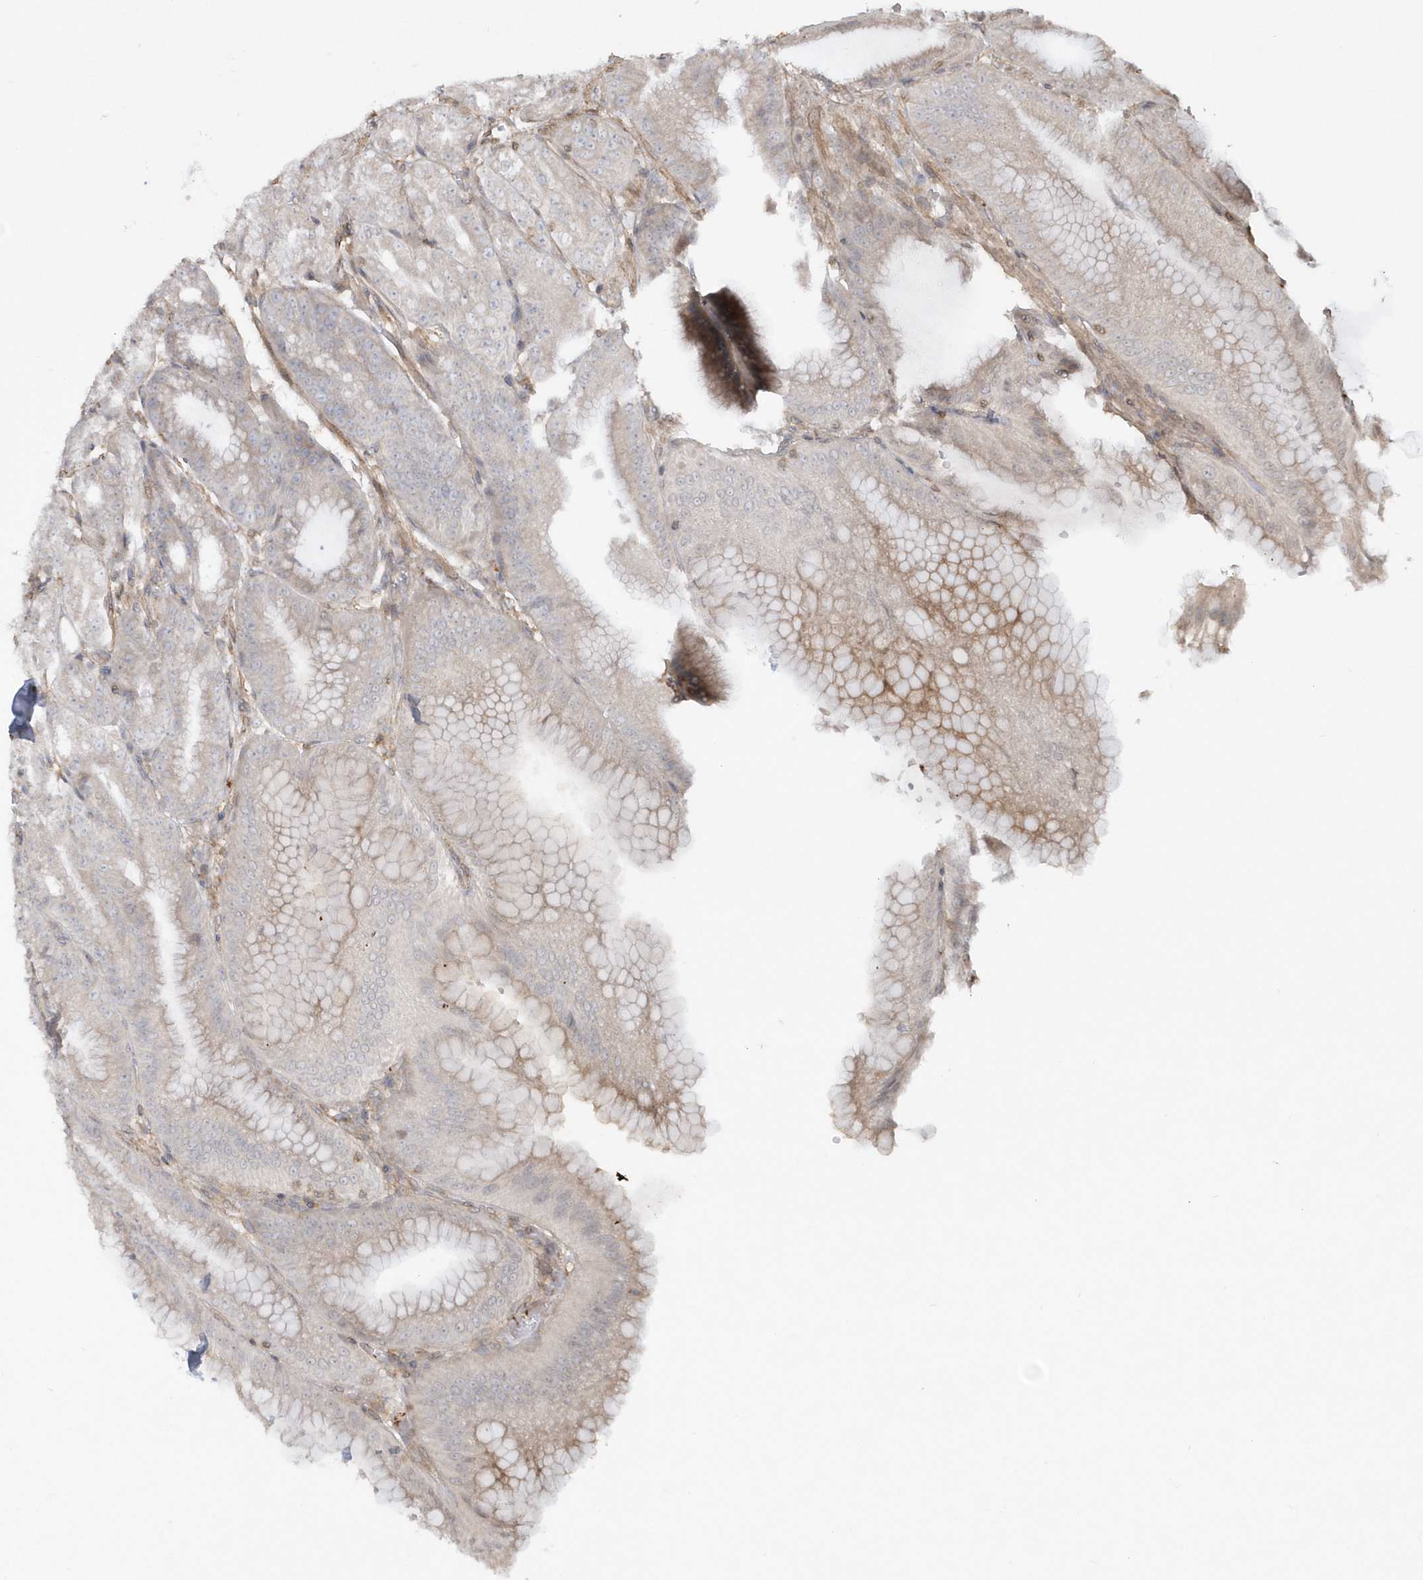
{"staining": {"intensity": "weak", "quantity": "<25%", "location": "cytoplasmic/membranous"}, "tissue": "stomach", "cell_type": "Glandular cells", "image_type": "normal", "snomed": [{"axis": "morphology", "description": "Normal tissue, NOS"}, {"axis": "topography", "description": "Stomach, upper"}, {"axis": "topography", "description": "Stomach, lower"}], "caption": "Histopathology image shows no significant protein staining in glandular cells of normal stomach. (DAB immunohistochemistry visualized using brightfield microscopy, high magnification).", "gene": "BSN", "patient": {"sex": "male", "age": 71}}